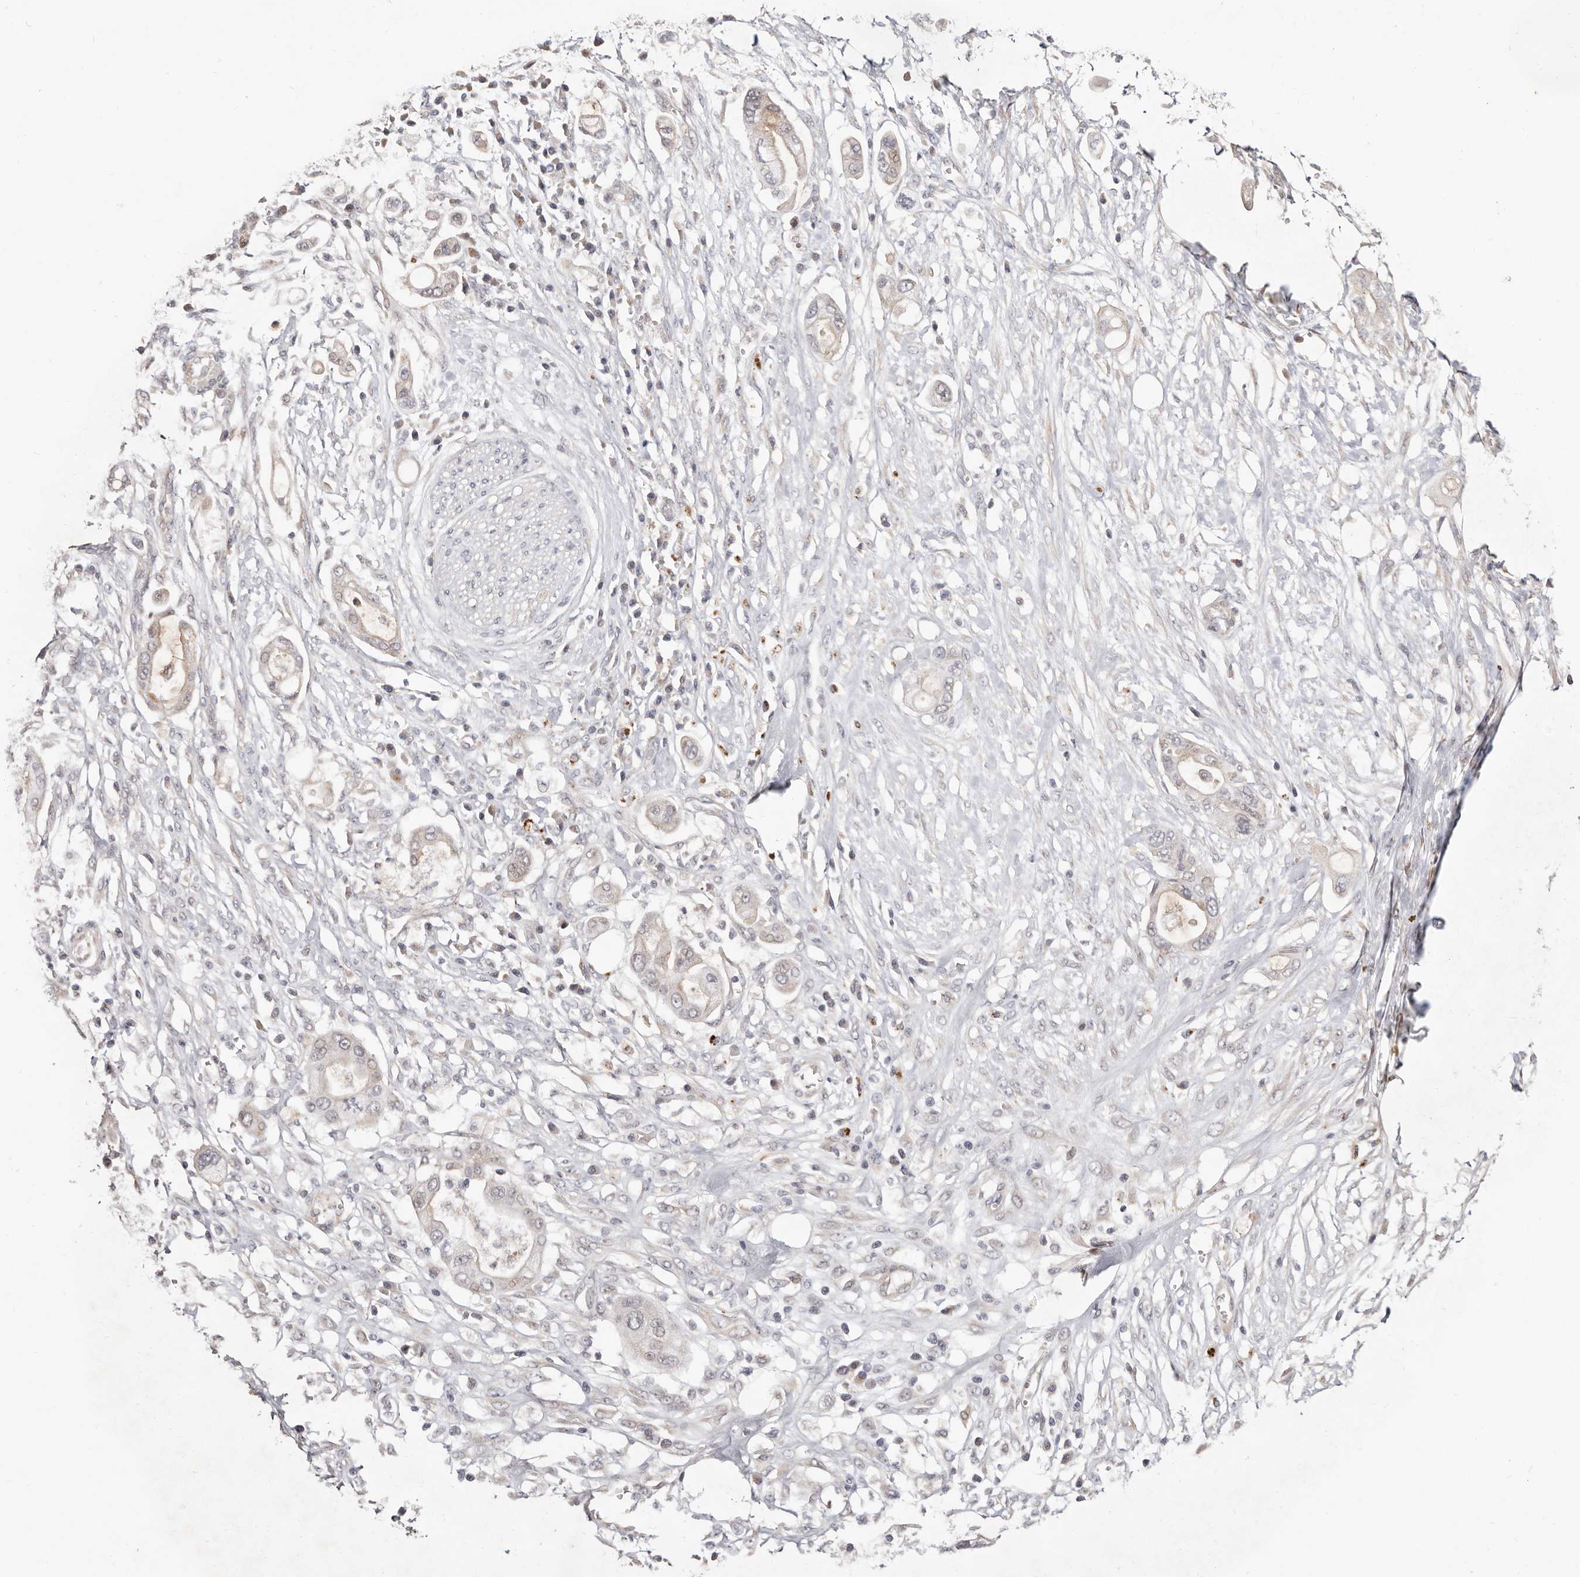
{"staining": {"intensity": "negative", "quantity": "none", "location": "none"}, "tissue": "pancreatic cancer", "cell_type": "Tumor cells", "image_type": "cancer", "snomed": [{"axis": "morphology", "description": "Adenocarcinoma, NOS"}, {"axis": "topography", "description": "Pancreas"}], "caption": "Immunohistochemical staining of human pancreatic cancer (adenocarcinoma) displays no significant positivity in tumor cells.", "gene": "USP33", "patient": {"sex": "male", "age": 68}}